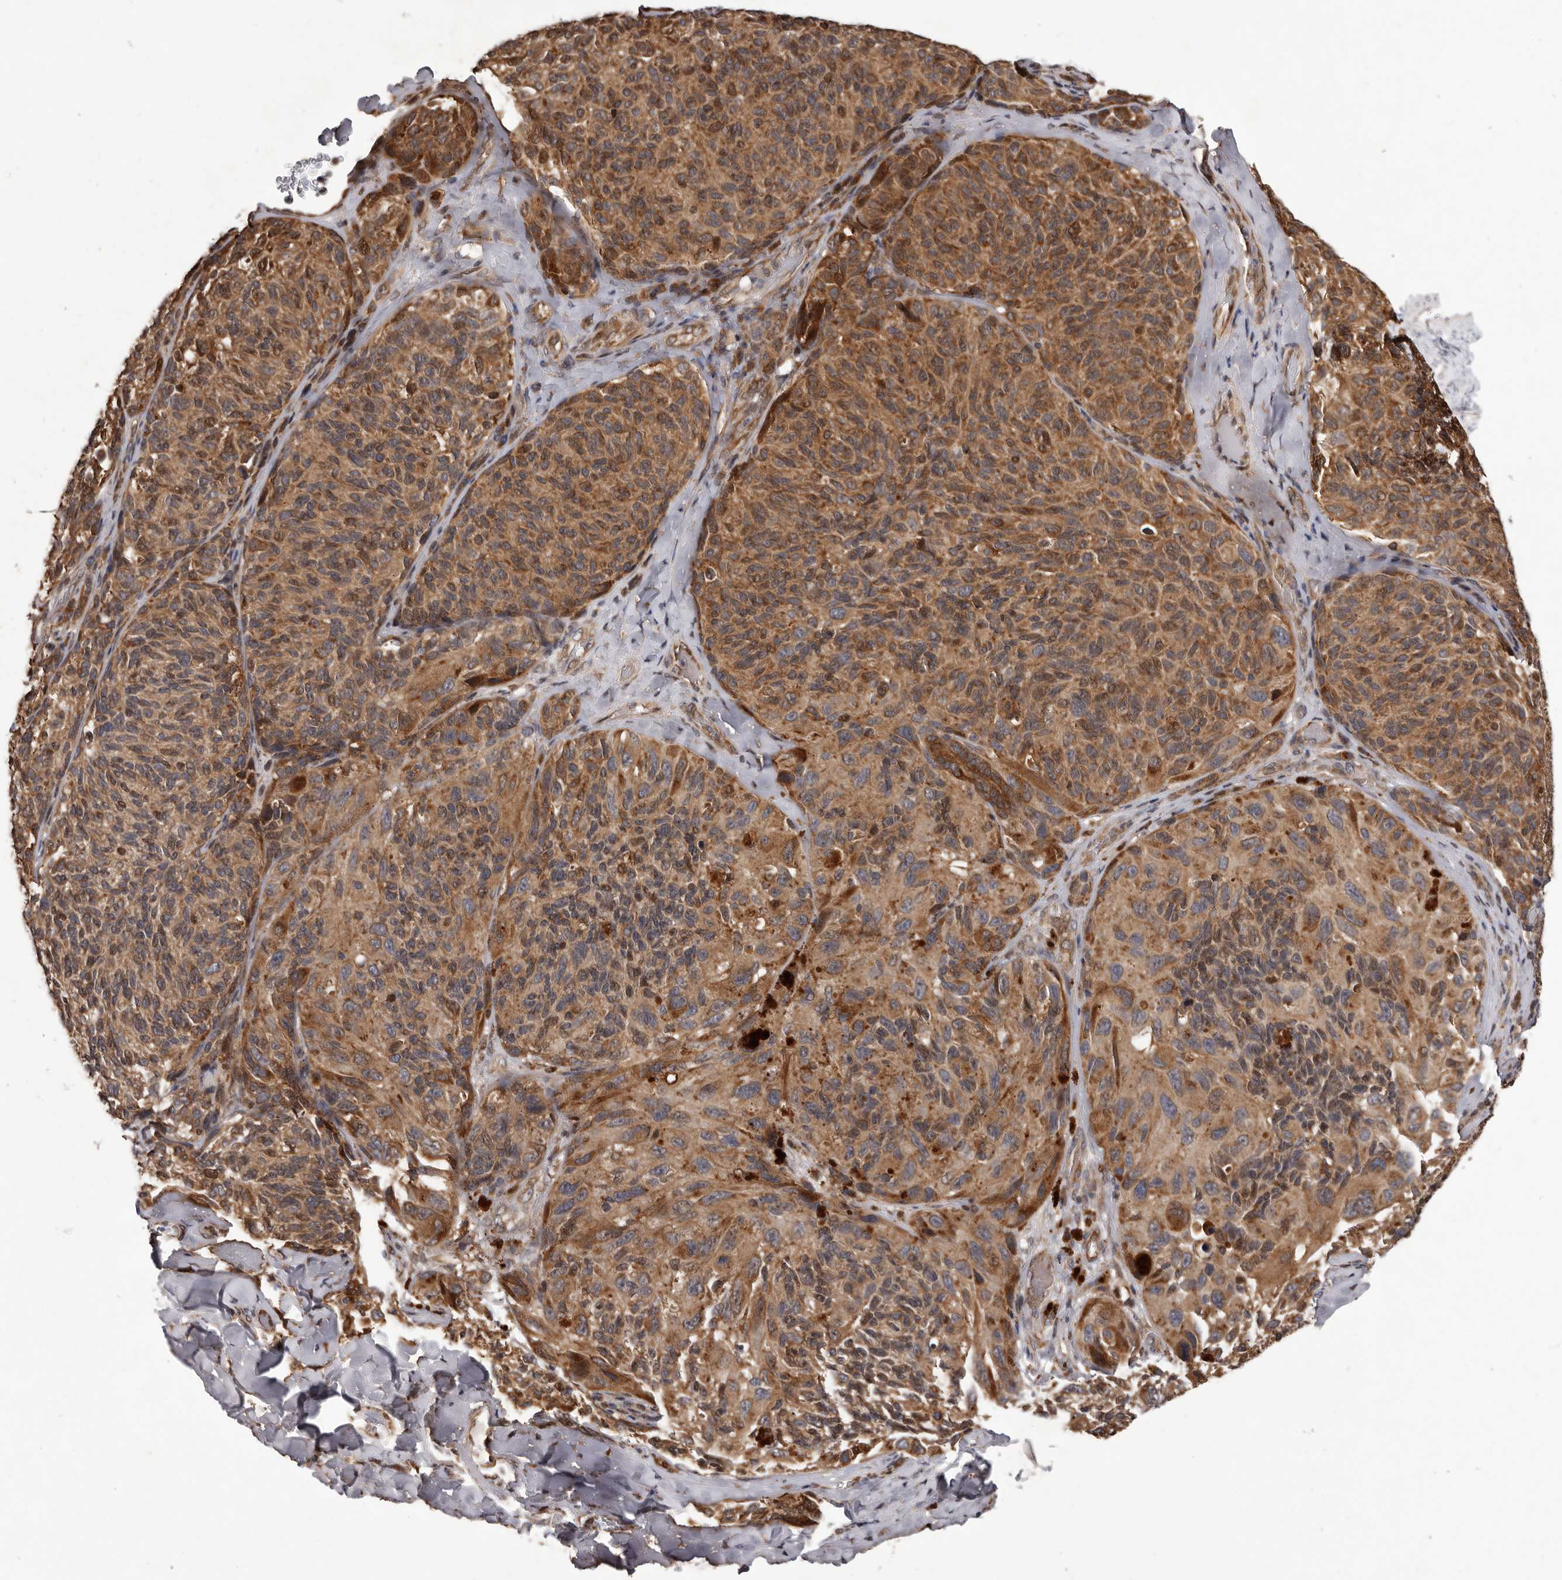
{"staining": {"intensity": "moderate", "quantity": ">75%", "location": "cytoplasmic/membranous"}, "tissue": "melanoma", "cell_type": "Tumor cells", "image_type": "cancer", "snomed": [{"axis": "morphology", "description": "Malignant melanoma, NOS"}, {"axis": "topography", "description": "Skin"}], "caption": "Immunohistochemical staining of human melanoma reveals medium levels of moderate cytoplasmic/membranous staining in approximately >75% of tumor cells.", "gene": "GADD45B", "patient": {"sex": "female", "age": 73}}